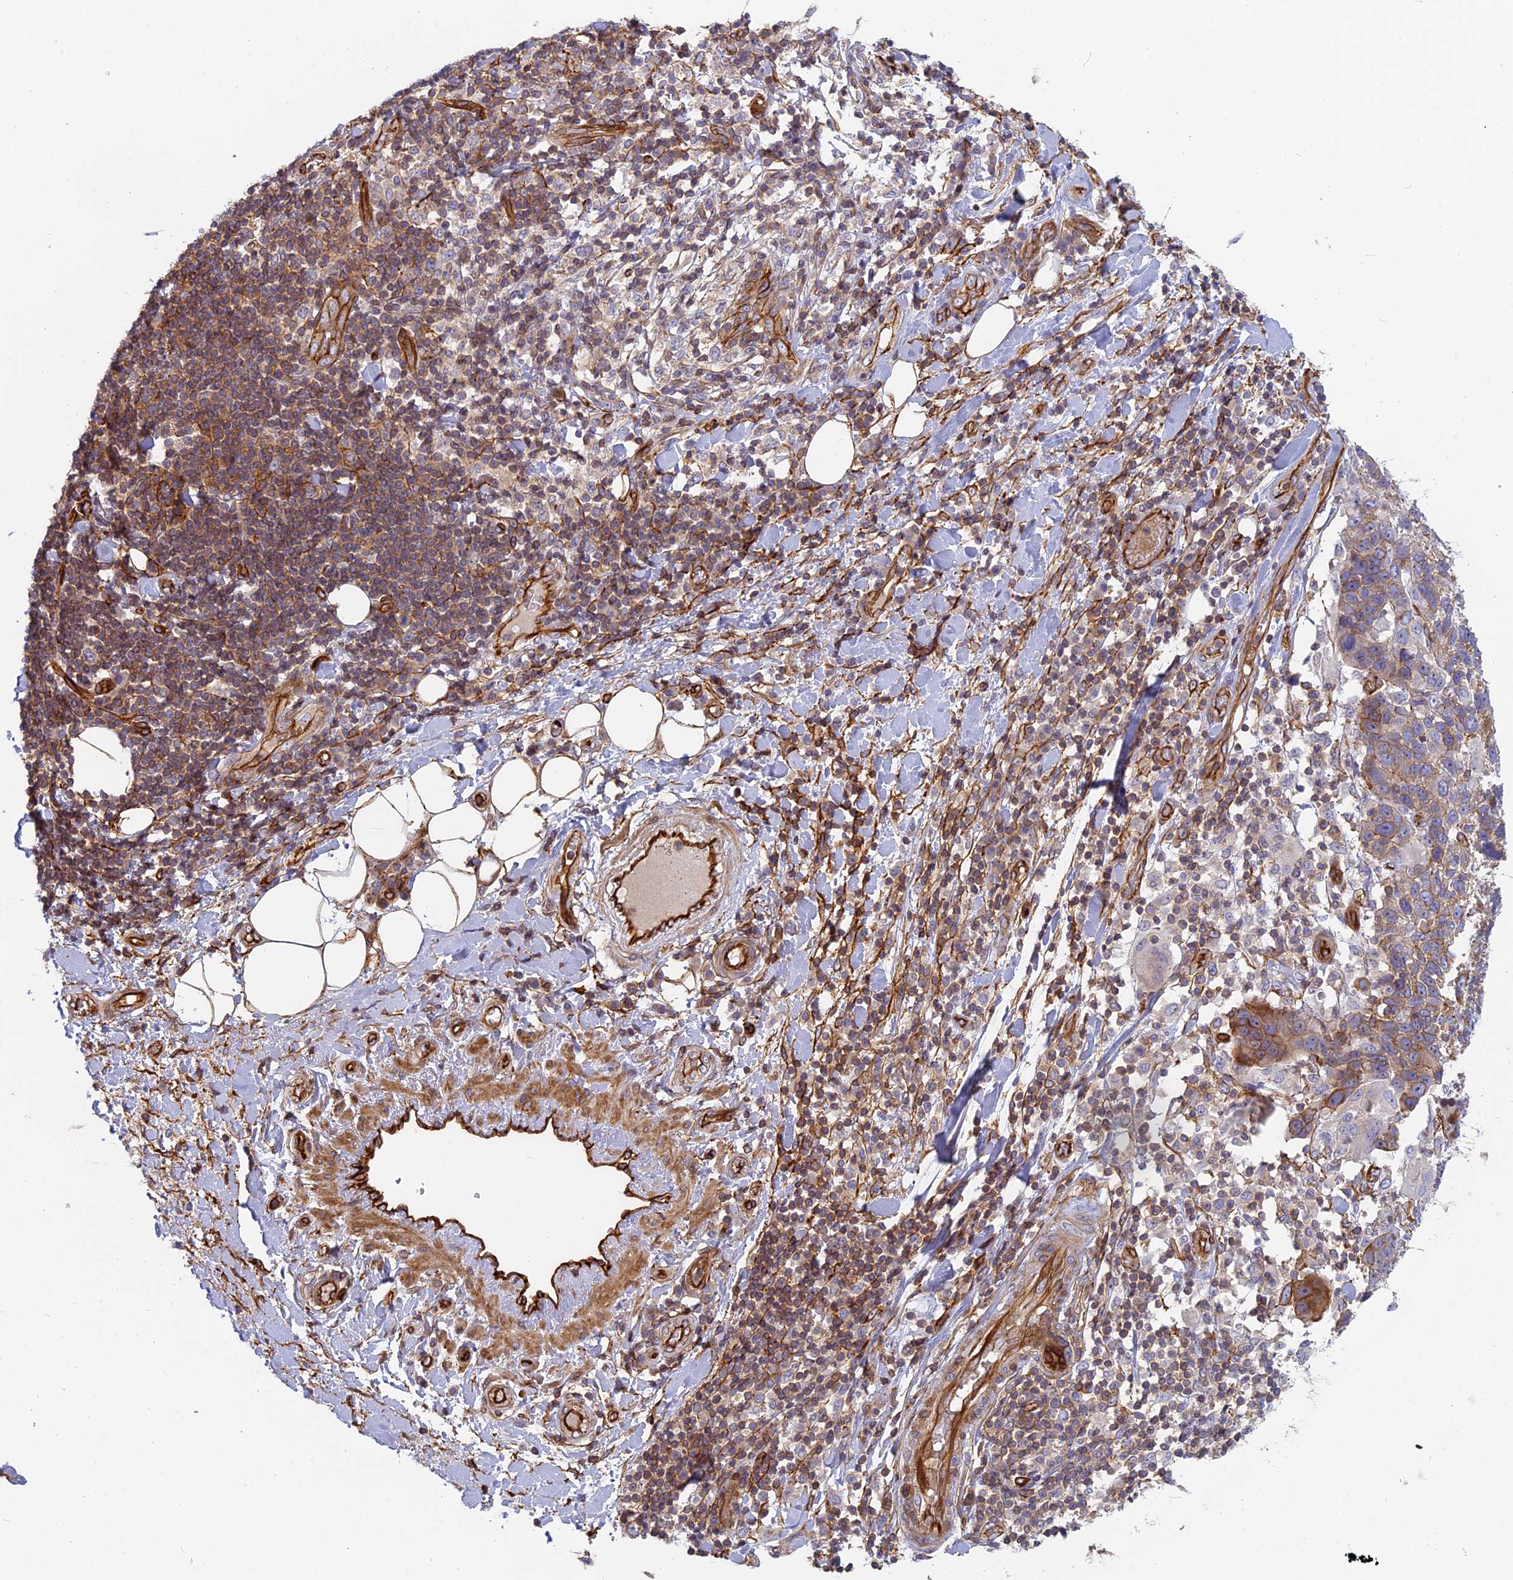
{"staining": {"intensity": "moderate", "quantity": ">75%", "location": "cytoplasmic/membranous"}, "tissue": "adipose tissue", "cell_type": "Adipocytes", "image_type": "normal", "snomed": [{"axis": "morphology", "description": "Normal tissue, NOS"}, {"axis": "morphology", "description": "Squamous cell carcinoma, NOS"}, {"axis": "topography", "description": "Lymph node"}, {"axis": "topography", "description": "Bronchus"}, {"axis": "topography", "description": "Lung"}], "caption": "Moderate cytoplasmic/membranous protein positivity is identified in about >75% of adipocytes in adipose tissue. Immunohistochemistry (ihc) stains the protein in brown and the nuclei are stained blue.", "gene": "CNBD2", "patient": {"sex": "male", "age": 66}}